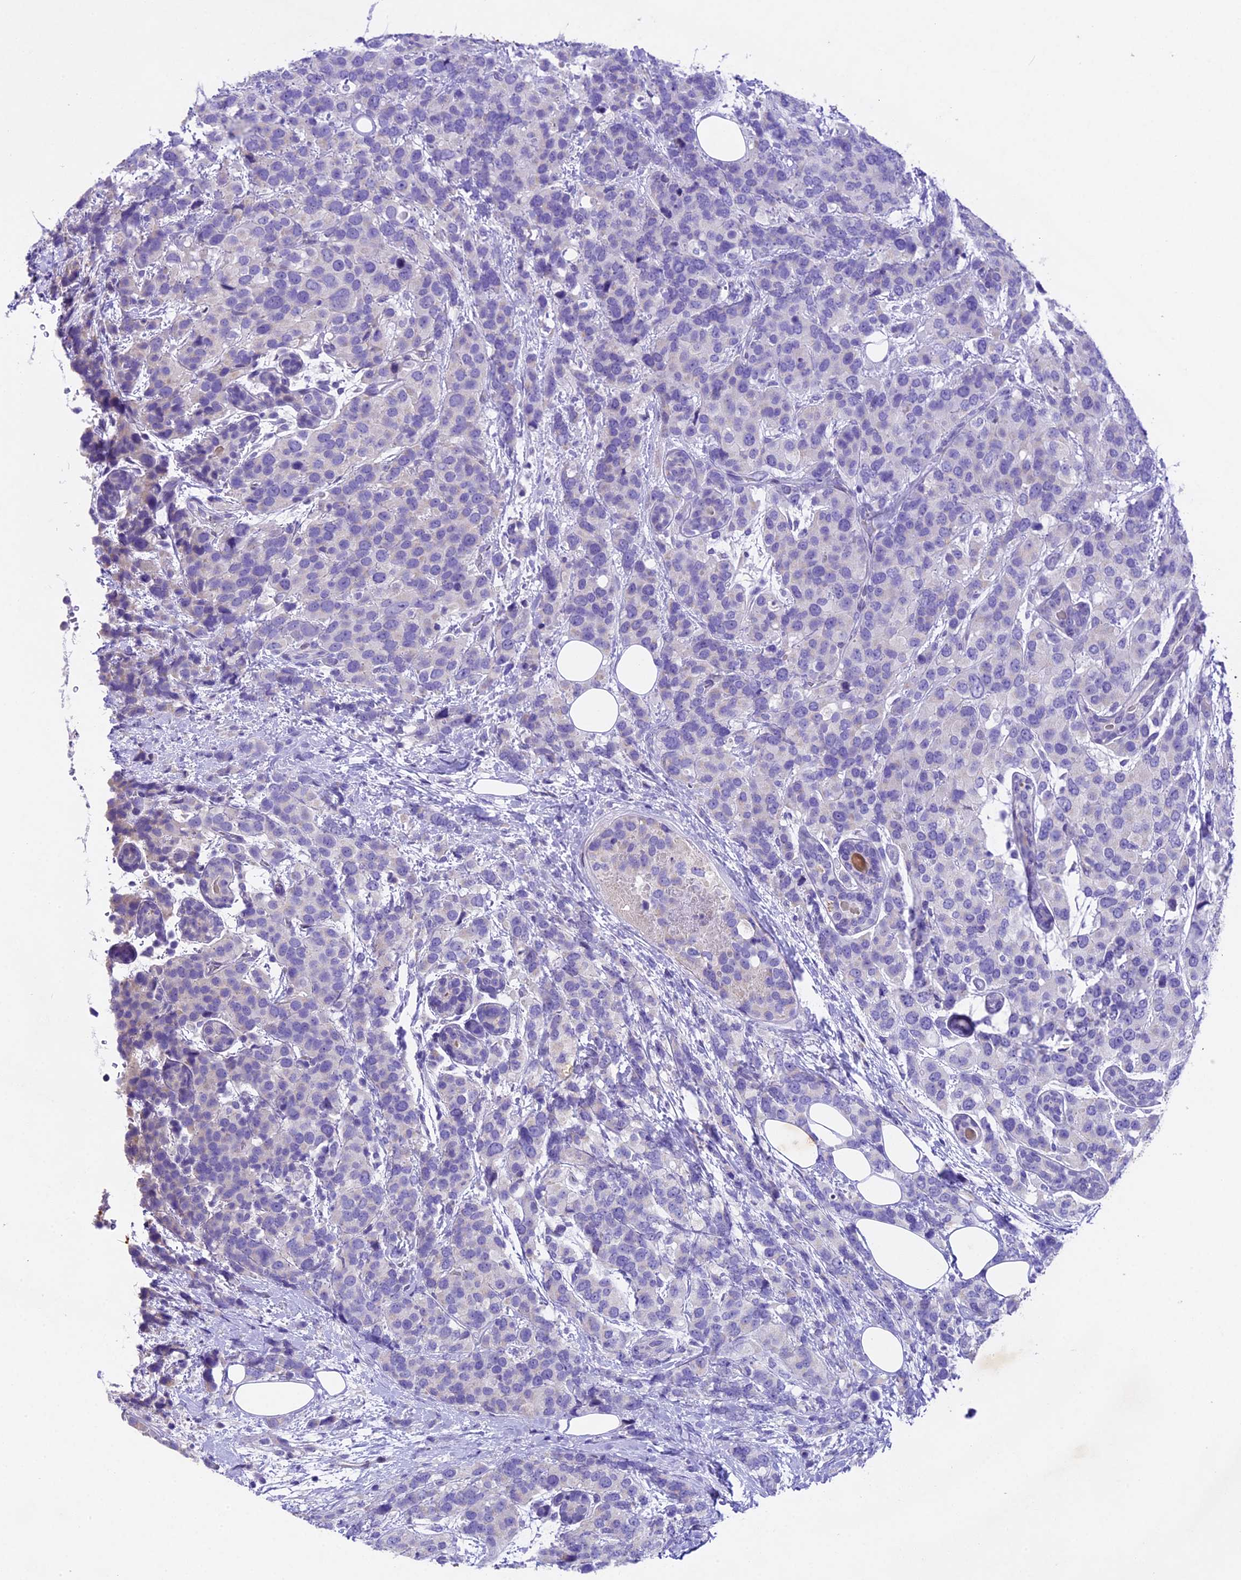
{"staining": {"intensity": "negative", "quantity": "none", "location": "none"}, "tissue": "breast cancer", "cell_type": "Tumor cells", "image_type": "cancer", "snomed": [{"axis": "morphology", "description": "Lobular carcinoma"}, {"axis": "topography", "description": "Breast"}], "caption": "A photomicrograph of human breast cancer (lobular carcinoma) is negative for staining in tumor cells.", "gene": "IFT140", "patient": {"sex": "female", "age": 59}}